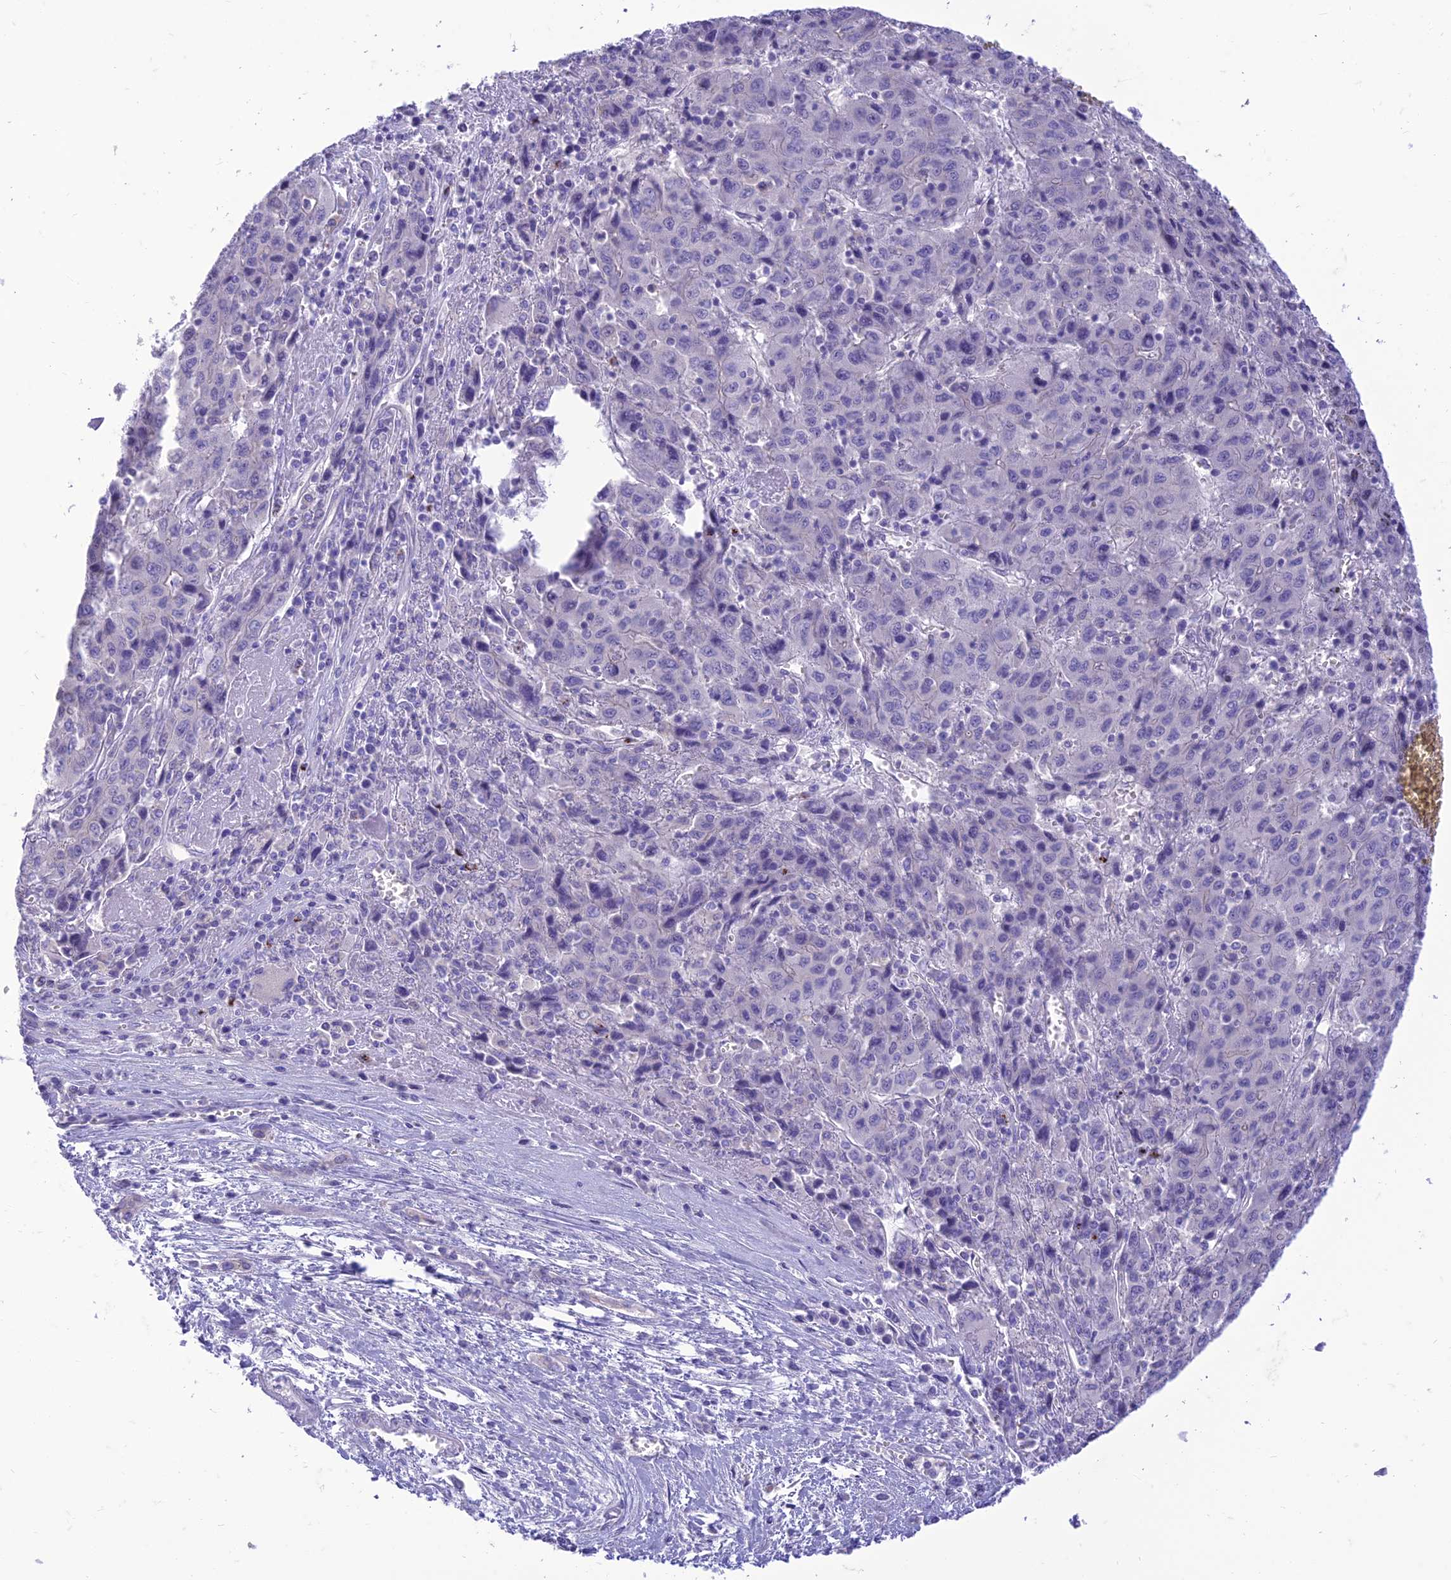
{"staining": {"intensity": "negative", "quantity": "none", "location": "none"}, "tissue": "liver cancer", "cell_type": "Tumor cells", "image_type": "cancer", "snomed": [{"axis": "morphology", "description": "Carcinoma, Hepatocellular, NOS"}, {"axis": "topography", "description": "Liver"}], "caption": "Tumor cells show no significant staining in liver hepatocellular carcinoma.", "gene": "DHDH", "patient": {"sex": "female", "age": 53}}